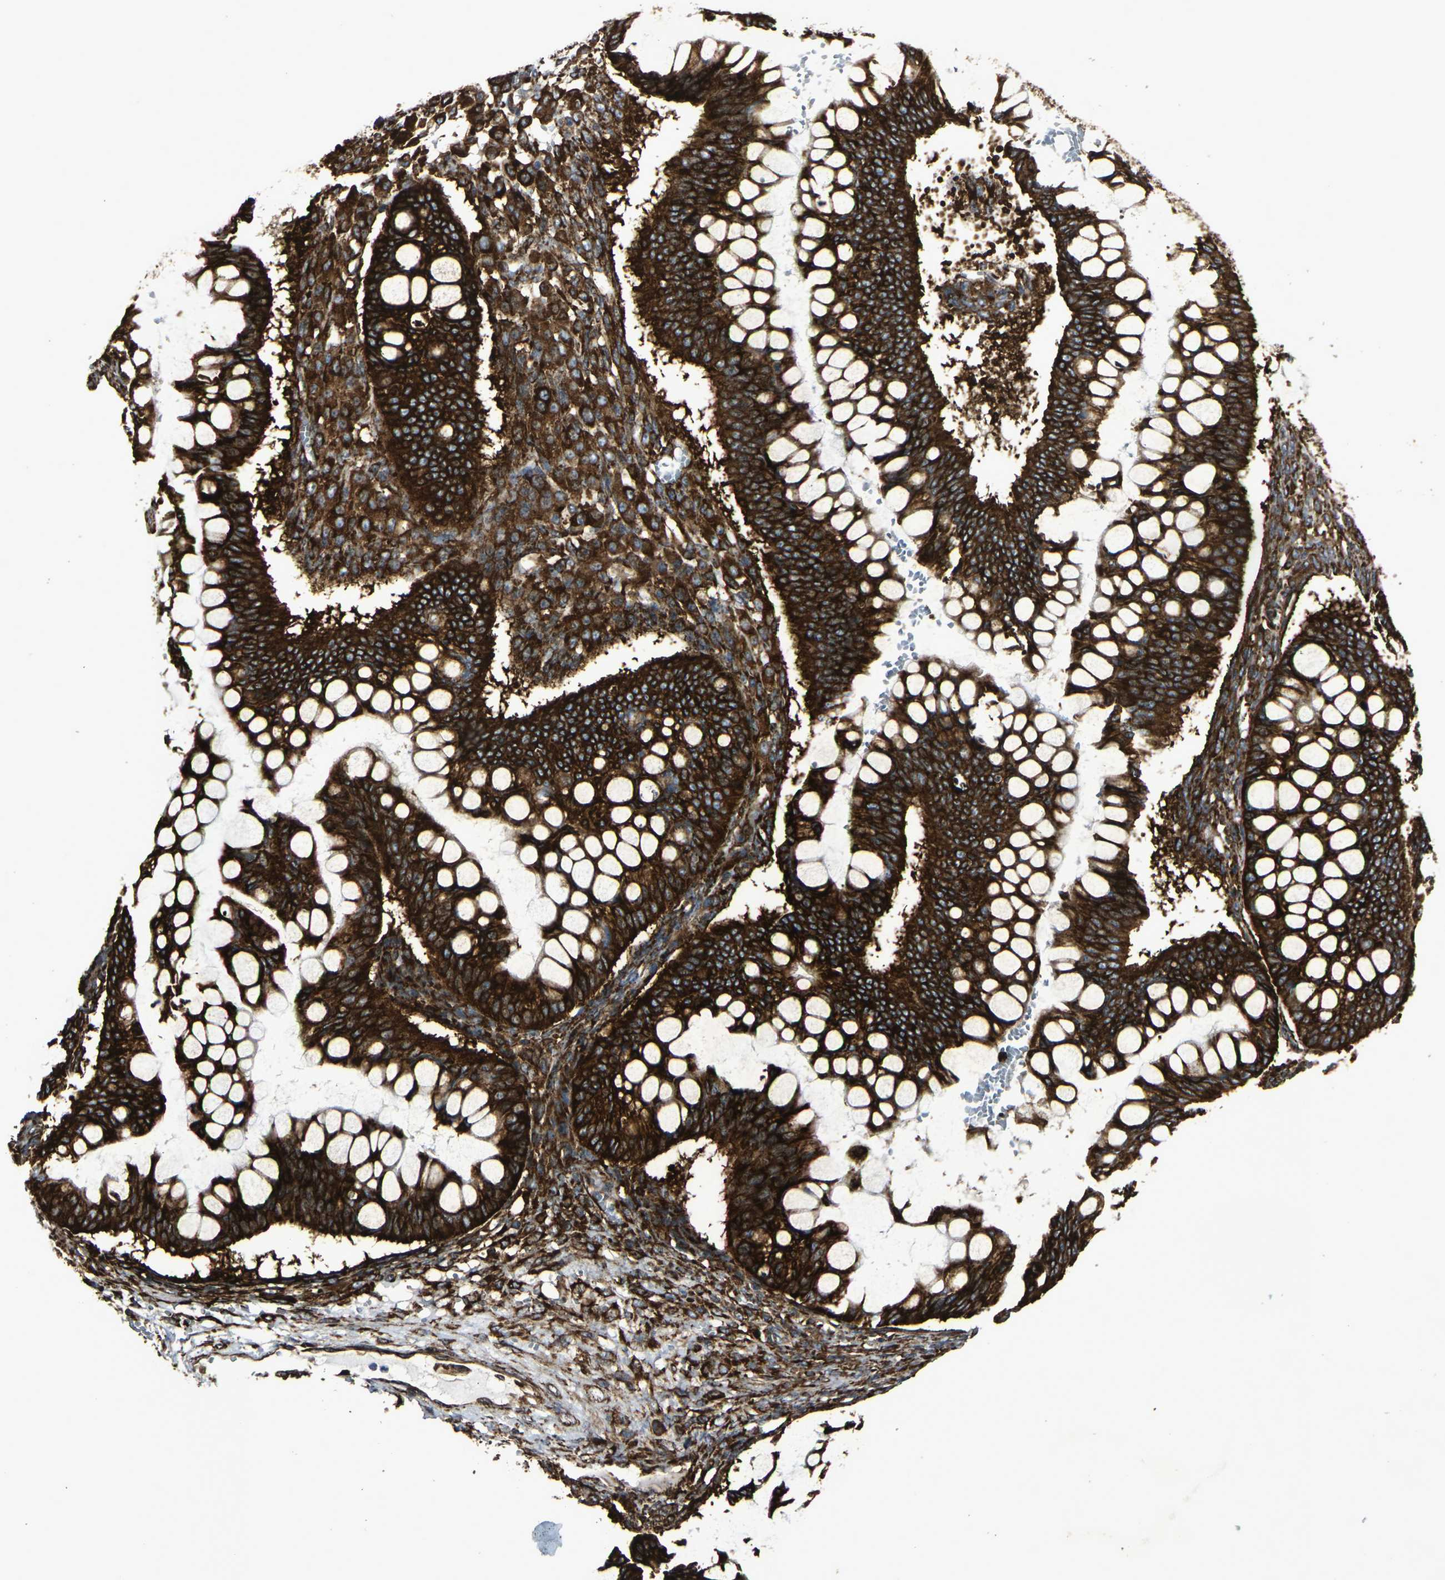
{"staining": {"intensity": "strong", "quantity": ">75%", "location": "cytoplasmic/membranous"}, "tissue": "ovarian cancer", "cell_type": "Tumor cells", "image_type": "cancer", "snomed": [{"axis": "morphology", "description": "Cystadenocarcinoma, mucinous, NOS"}, {"axis": "topography", "description": "Ovary"}], "caption": "An image showing strong cytoplasmic/membranous staining in about >75% of tumor cells in ovarian cancer, as visualized by brown immunohistochemical staining.", "gene": "MARCHF2", "patient": {"sex": "female", "age": 73}}